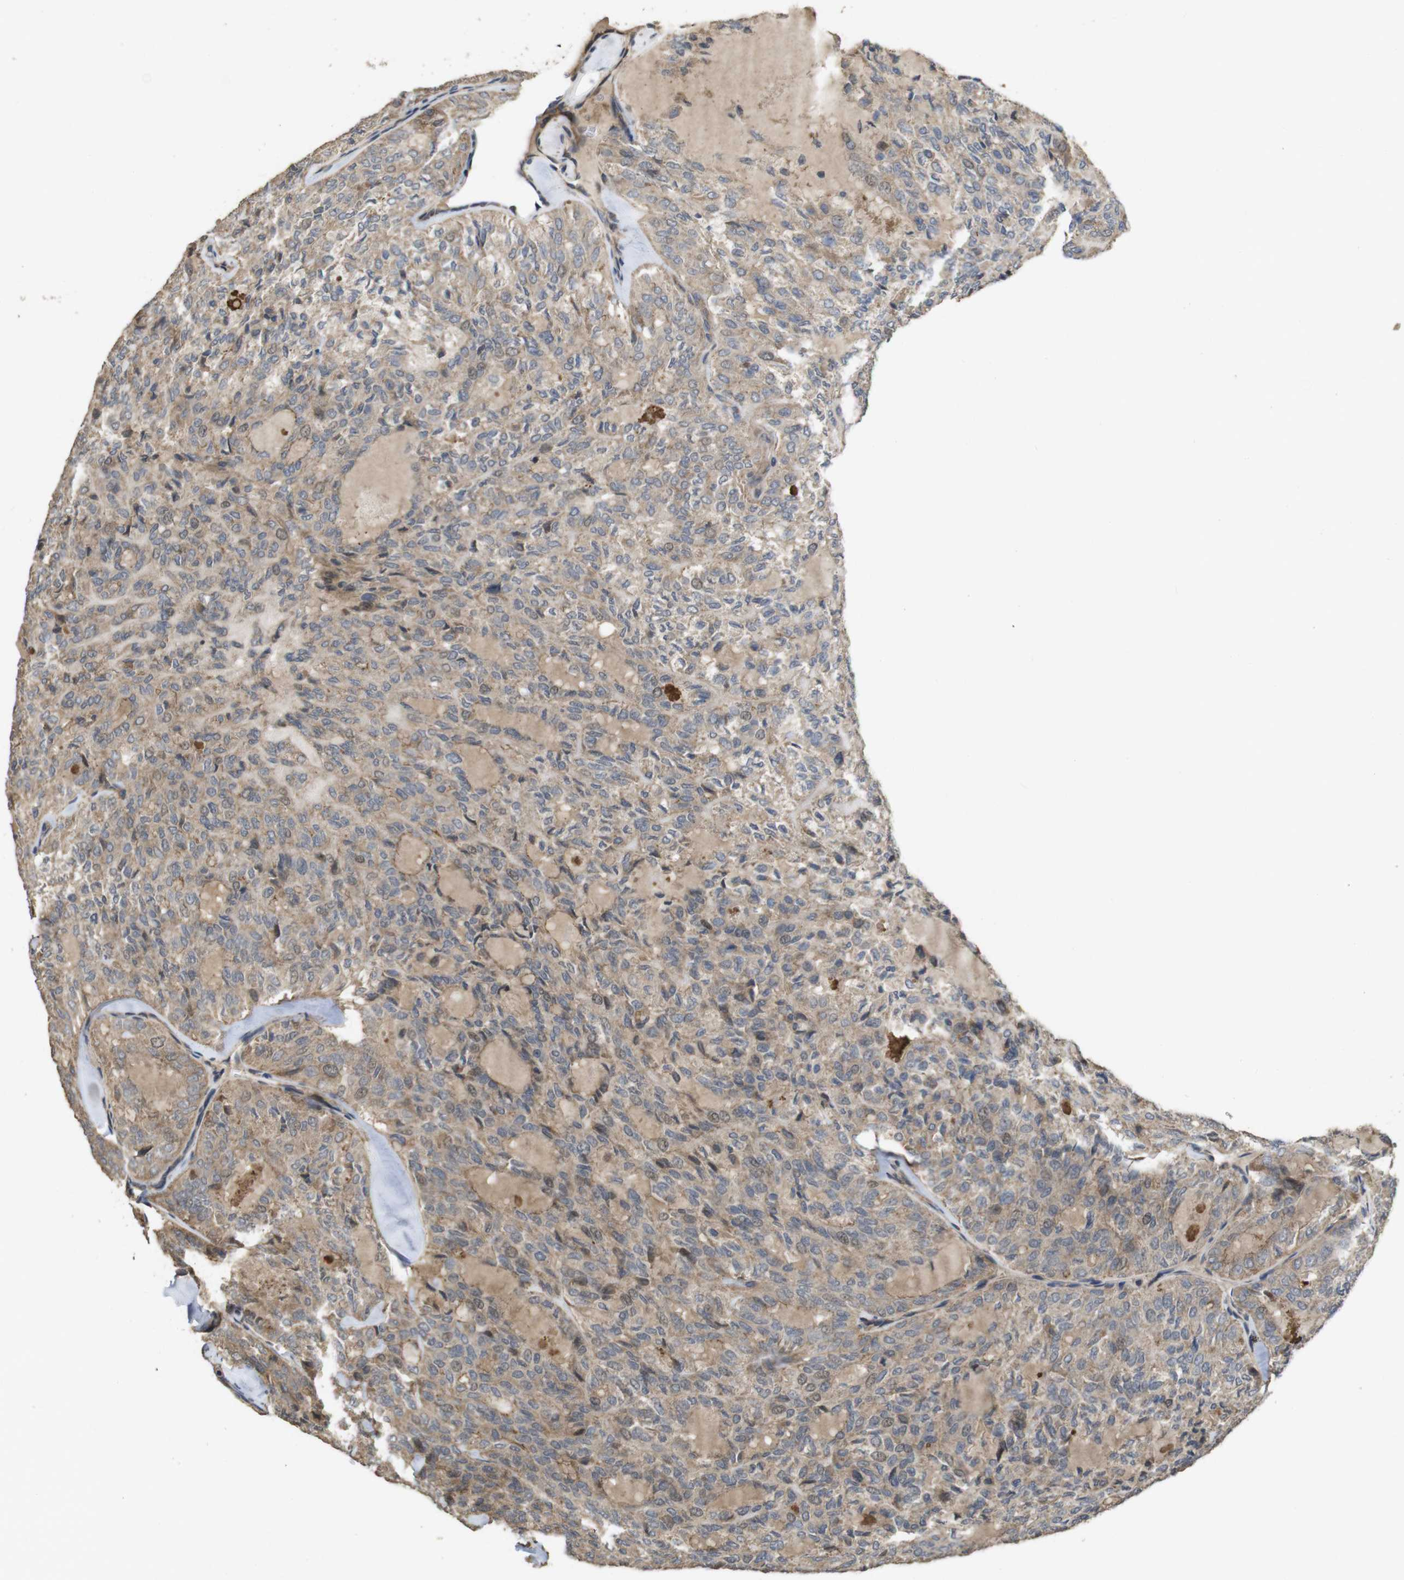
{"staining": {"intensity": "weak", "quantity": ">75%", "location": "cytoplasmic/membranous,nuclear"}, "tissue": "thyroid cancer", "cell_type": "Tumor cells", "image_type": "cancer", "snomed": [{"axis": "morphology", "description": "Follicular adenoma carcinoma, NOS"}, {"axis": "topography", "description": "Thyroid gland"}], "caption": "A brown stain highlights weak cytoplasmic/membranous and nuclear expression of a protein in thyroid follicular adenoma carcinoma tumor cells. (Stains: DAB in brown, nuclei in blue, Microscopy: brightfield microscopy at high magnification).", "gene": "PCDHB10", "patient": {"sex": "male", "age": 75}}